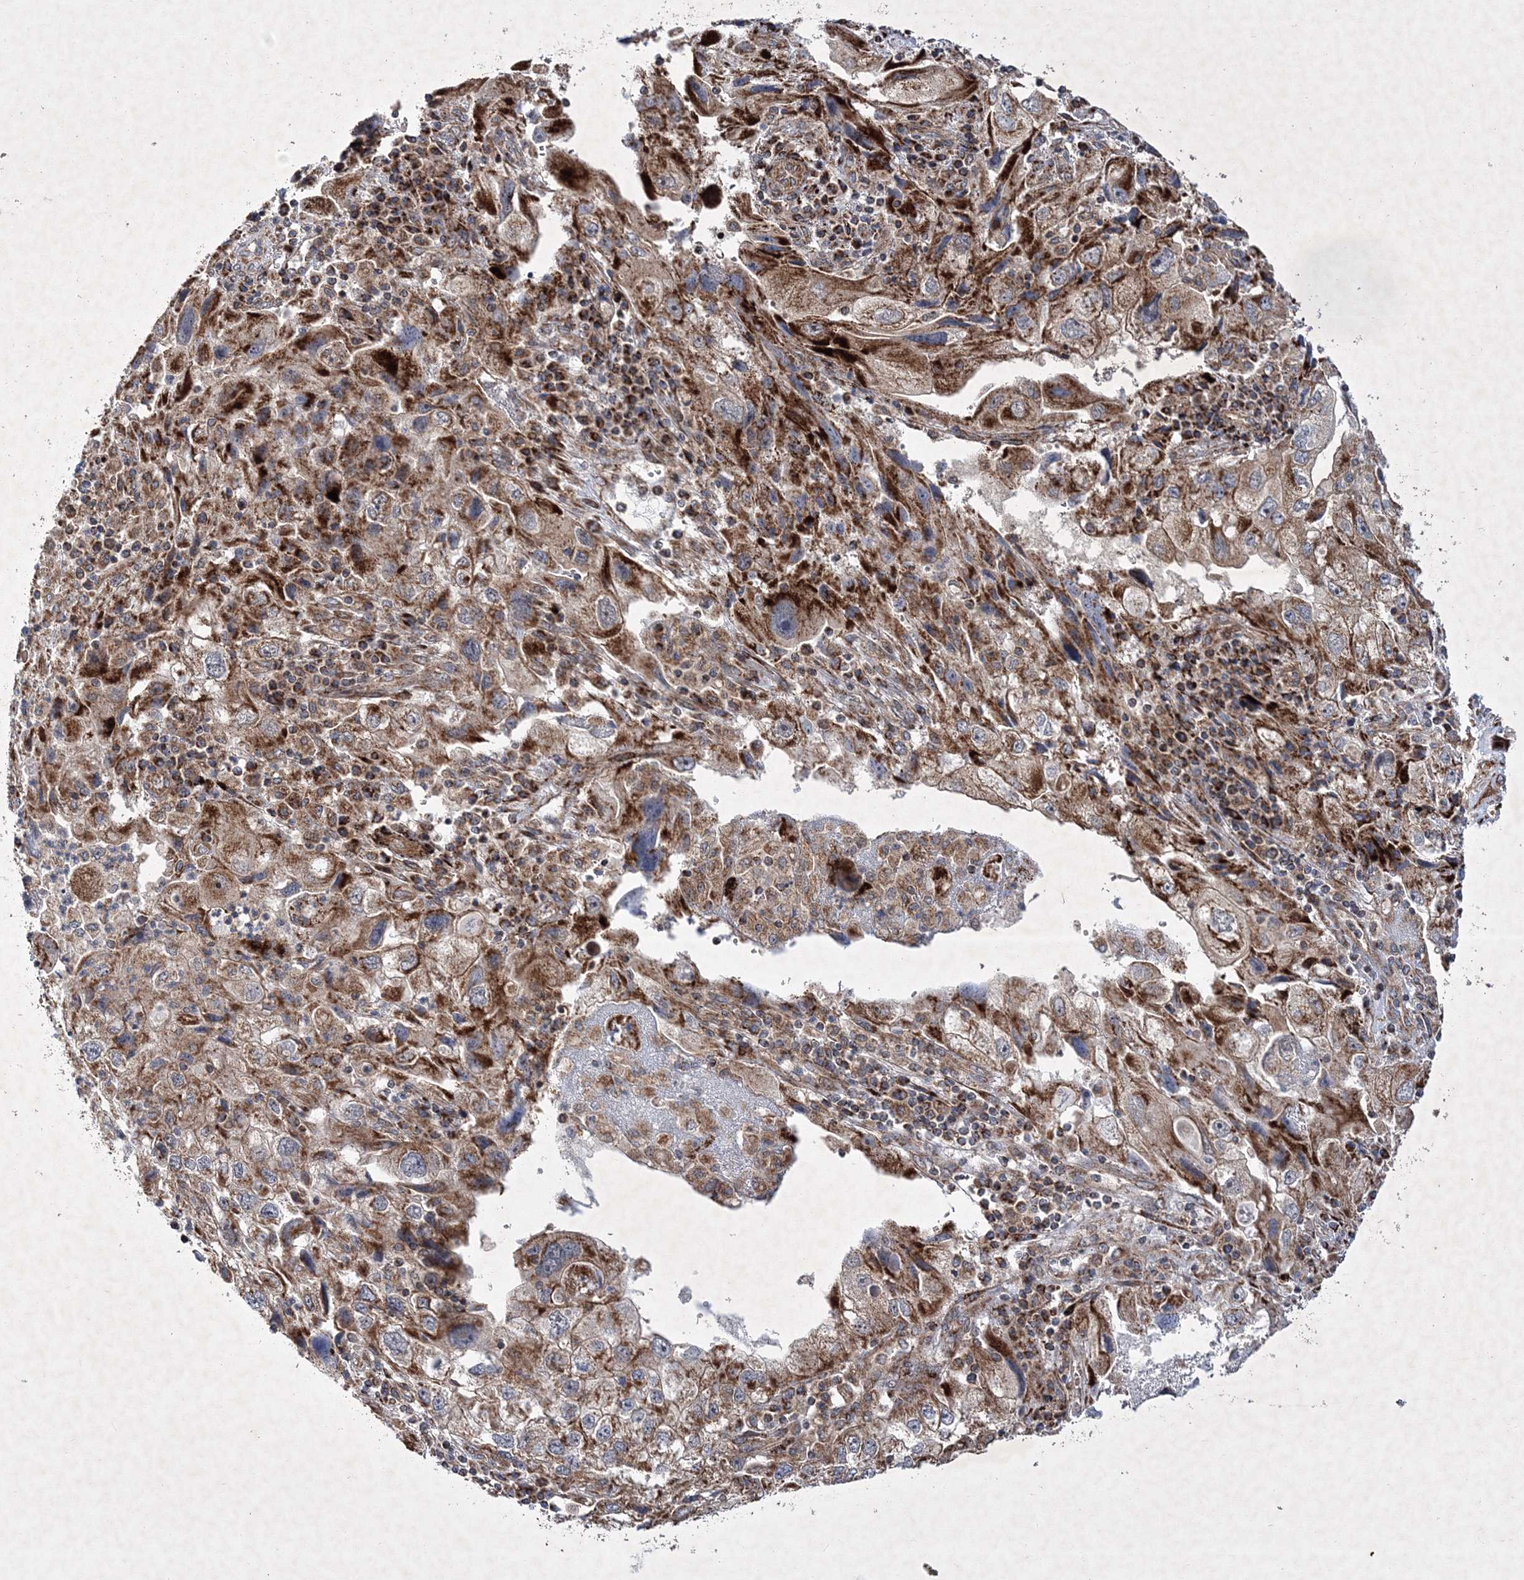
{"staining": {"intensity": "strong", "quantity": "25%-75%", "location": "cytoplasmic/membranous"}, "tissue": "endometrial cancer", "cell_type": "Tumor cells", "image_type": "cancer", "snomed": [{"axis": "morphology", "description": "Adenocarcinoma, NOS"}, {"axis": "topography", "description": "Endometrium"}], "caption": "A high amount of strong cytoplasmic/membranous positivity is seen in about 25%-75% of tumor cells in endometrial cancer (adenocarcinoma) tissue. (Stains: DAB (3,3'-diaminobenzidine) in brown, nuclei in blue, Microscopy: brightfield microscopy at high magnification).", "gene": "SCRN3", "patient": {"sex": "female", "age": 49}}